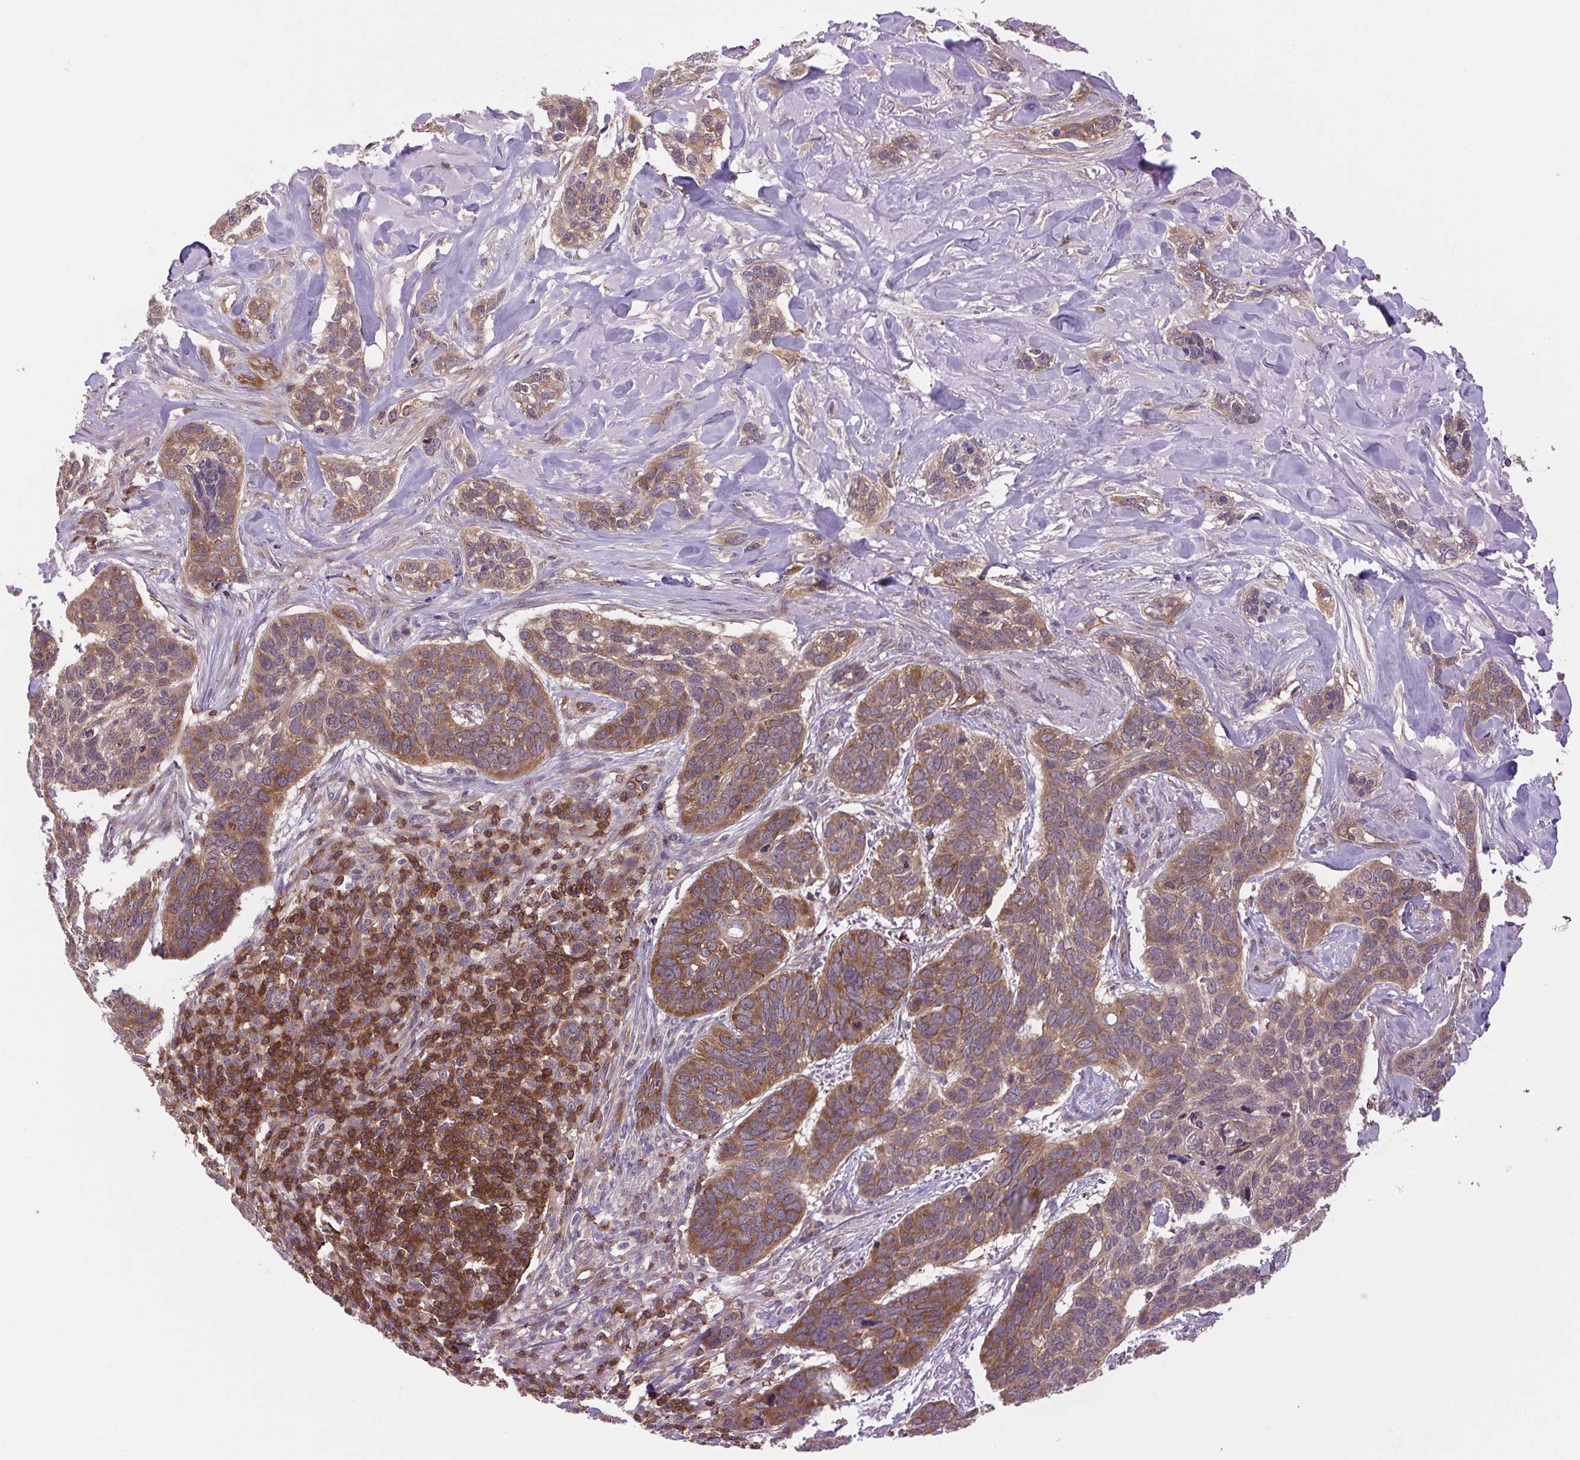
{"staining": {"intensity": "moderate", "quantity": ">75%", "location": "cytoplasmic/membranous"}, "tissue": "skin cancer", "cell_type": "Tumor cells", "image_type": "cancer", "snomed": [{"axis": "morphology", "description": "Basal cell carcinoma"}, {"axis": "topography", "description": "Skin"}], "caption": "Human skin basal cell carcinoma stained with a protein marker shows moderate staining in tumor cells.", "gene": "PLCG1", "patient": {"sex": "male", "age": 86}}